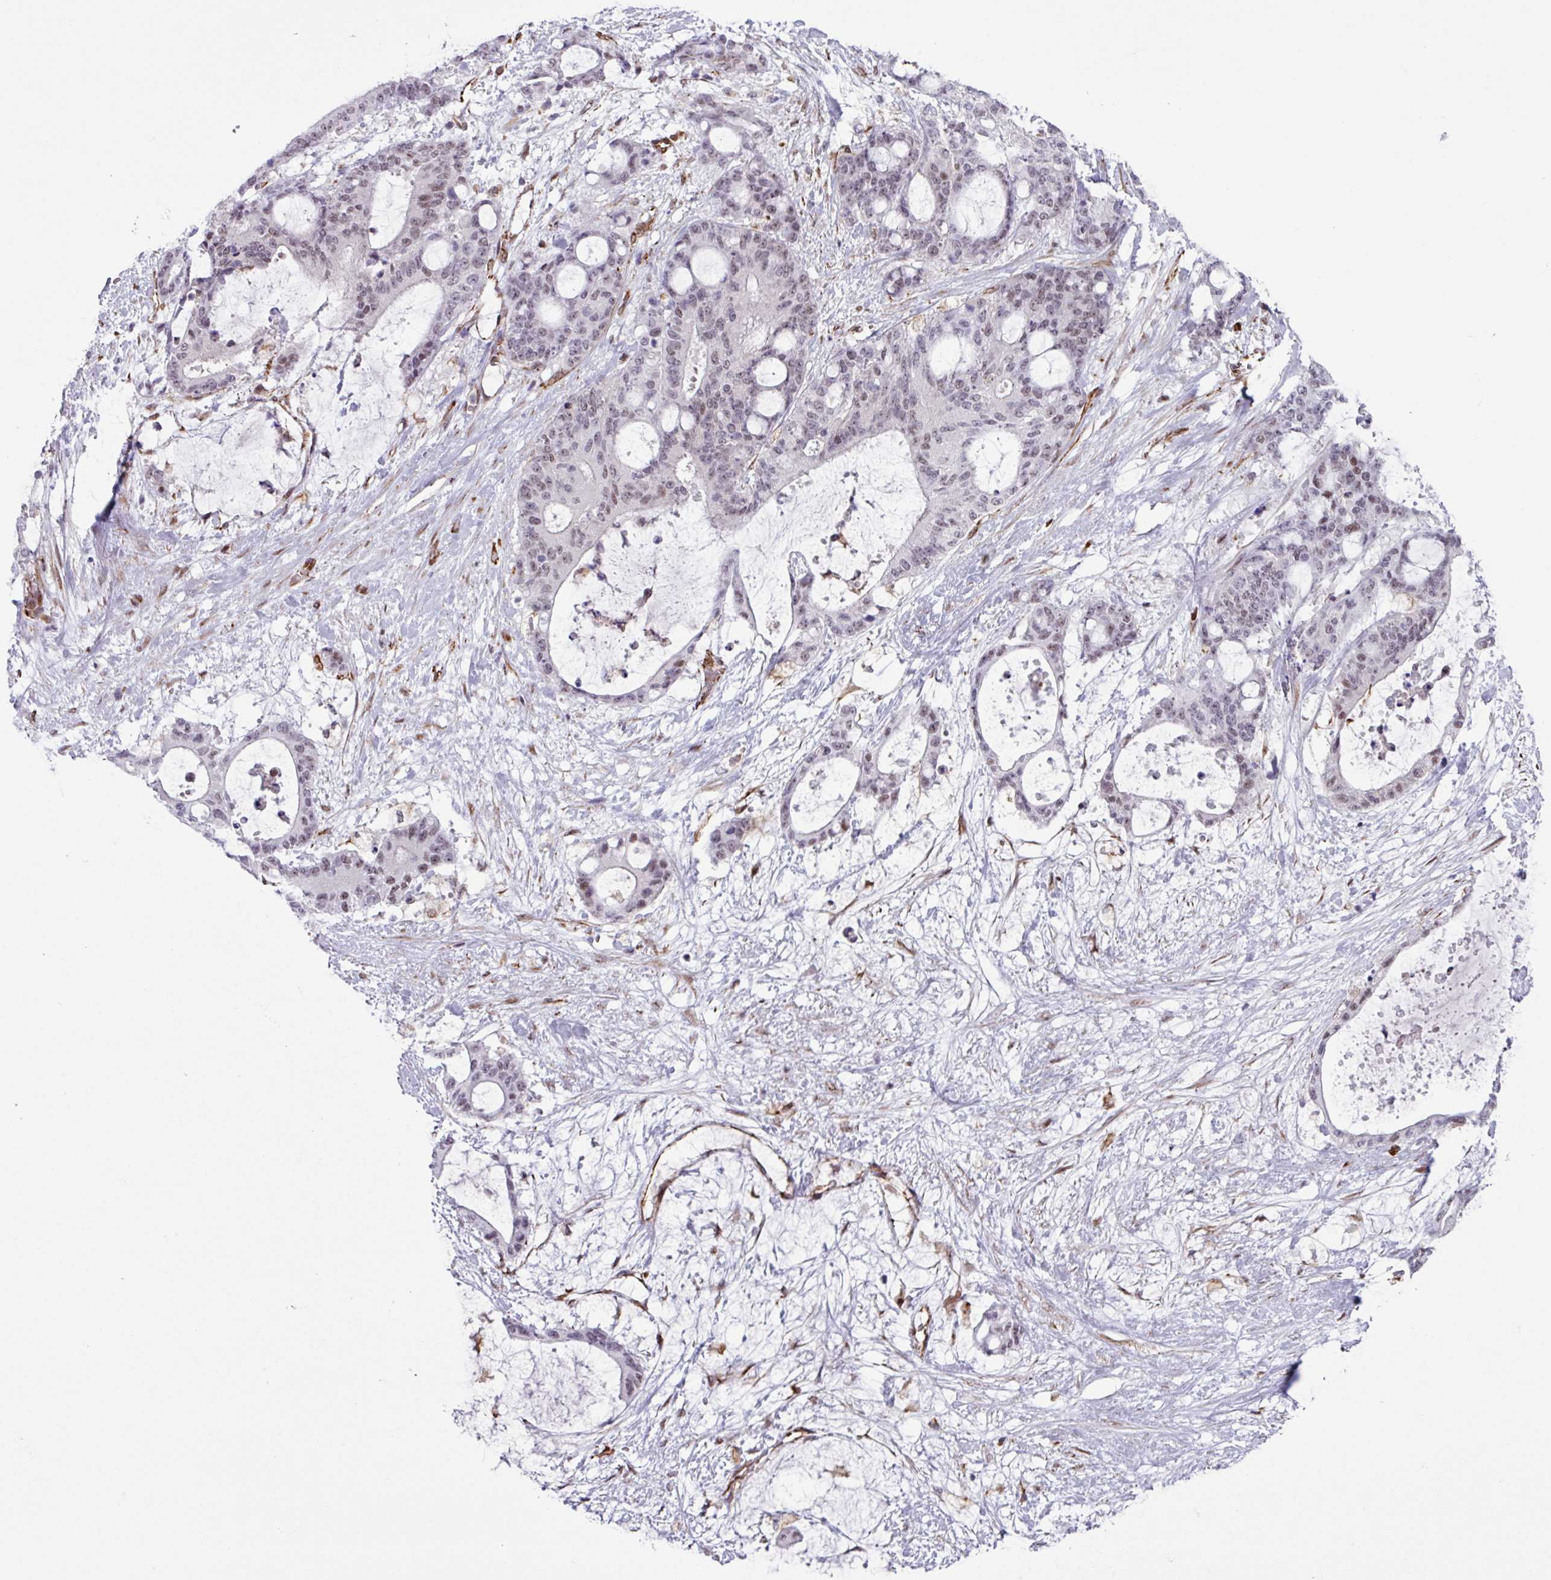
{"staining": {"intensity": "weak", "quantity": "25%-75%", "location": "nuclear"}, "tissue": "liver cancer", "cell_type": "Tumor cells", "image_type": "cancer", "snomed": [{"axis": "morphology", "description": "Normal tissue, NOS"}, {"axis": "morphology", "description": "Cholangiocarcinoma"}, {"axis": "topography", "description": "Liver"}, {"axis": "topography", "description": "Peripheral nerve tissue"}], "caption": "Liver cholangiocarcinoma tissue displays weak nuclear expression in approximately 25%-75% of tumor cells, visualized by immunohistochemistry.", "gene": "CHD3", "patient": {"sex": "female", "age": 73}}